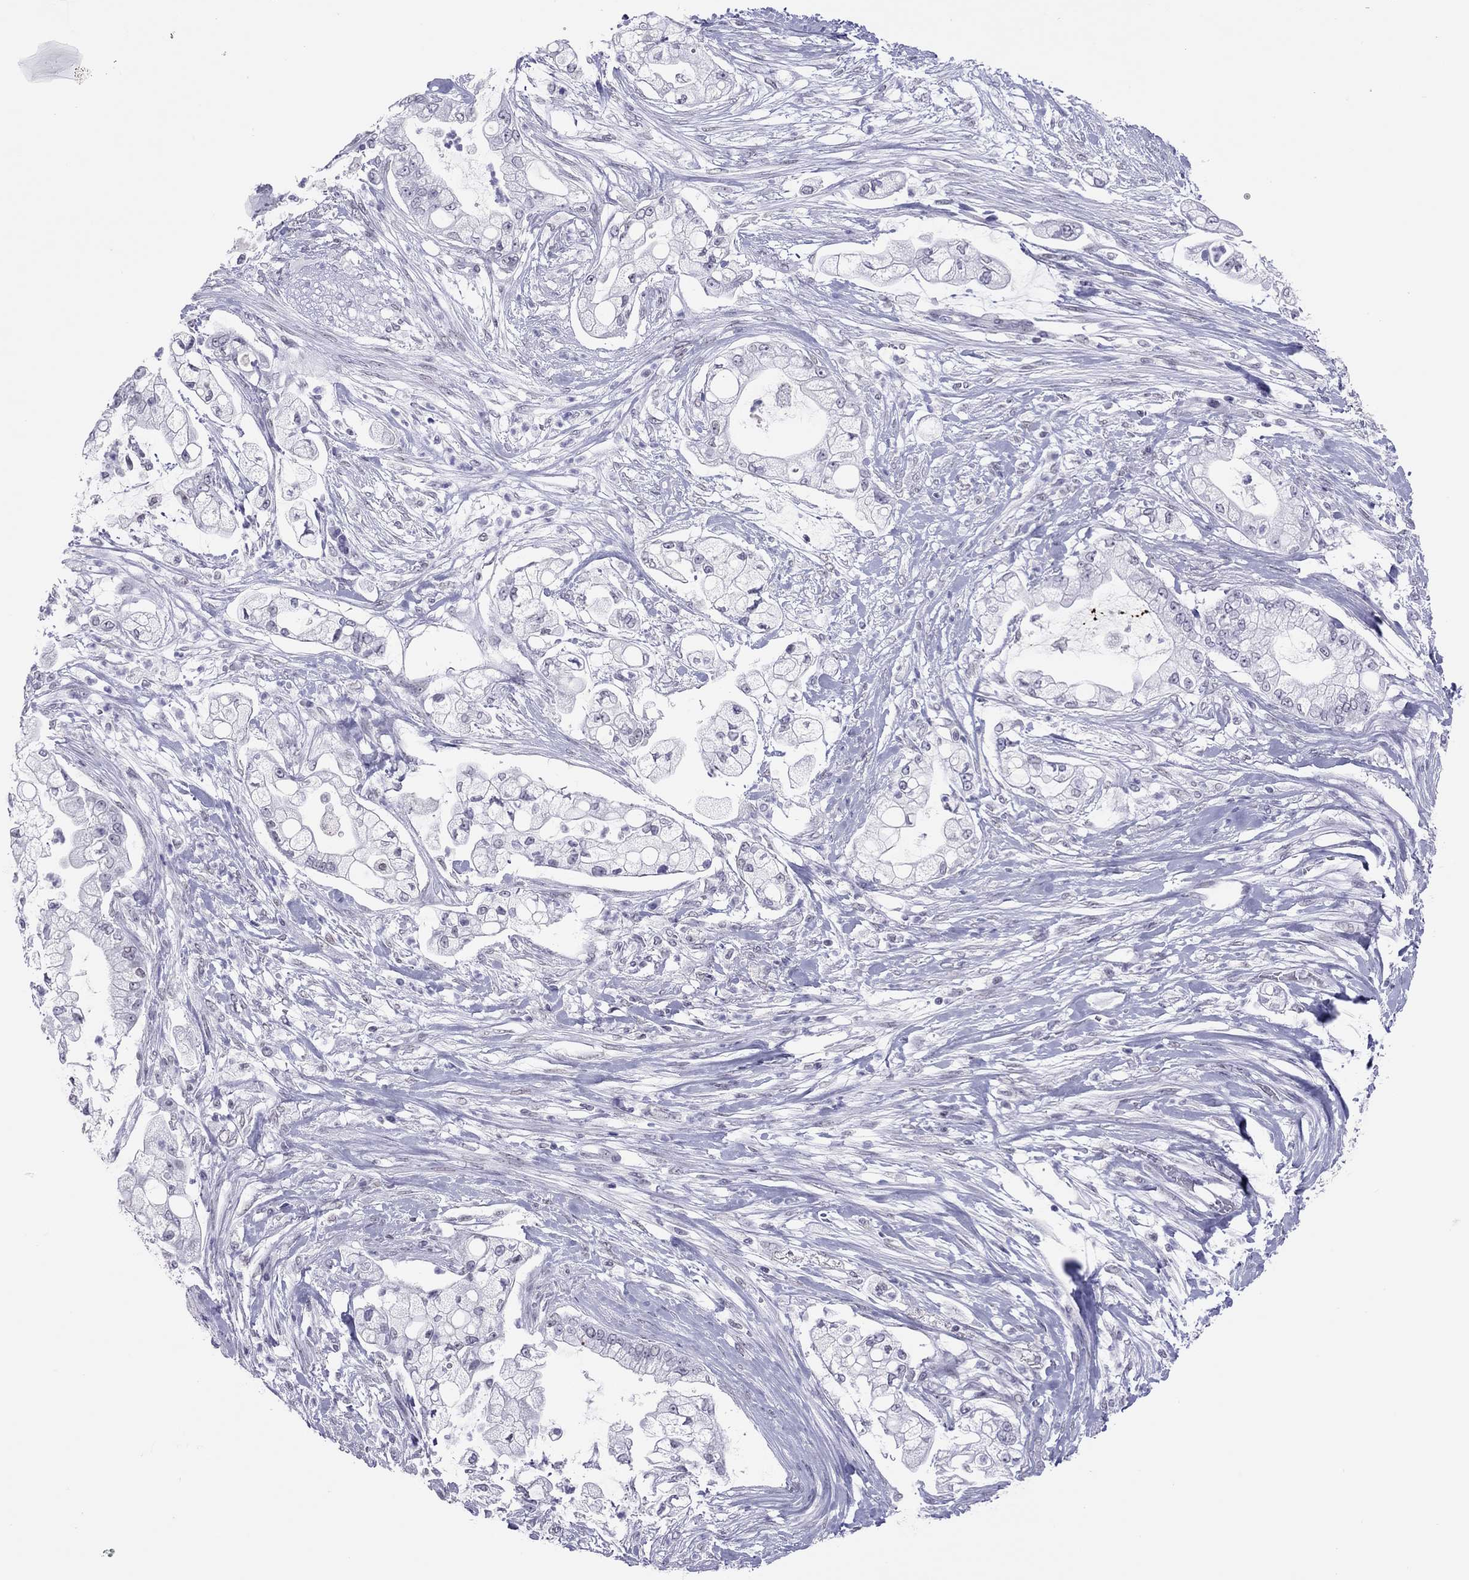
{"staining": {"intensity": "negative", "quantity": "none", "location": "none"}, "tissue": "pancreatic cancer", "cell_type": "Tumor cells", "image_type": "cancer", "snomed": [{"axis": "morphology", "description": "Adenocarcinoma, NOS"}, {"axis": "topography", "description": "Pancreas"}], "caption": "The IHC histopathology image has no significant expression in tumor cells of adenocarcinoma (pancreatic) tissue.", "gene": "JHY", "patient": {"sex": "female", "age": 69}}